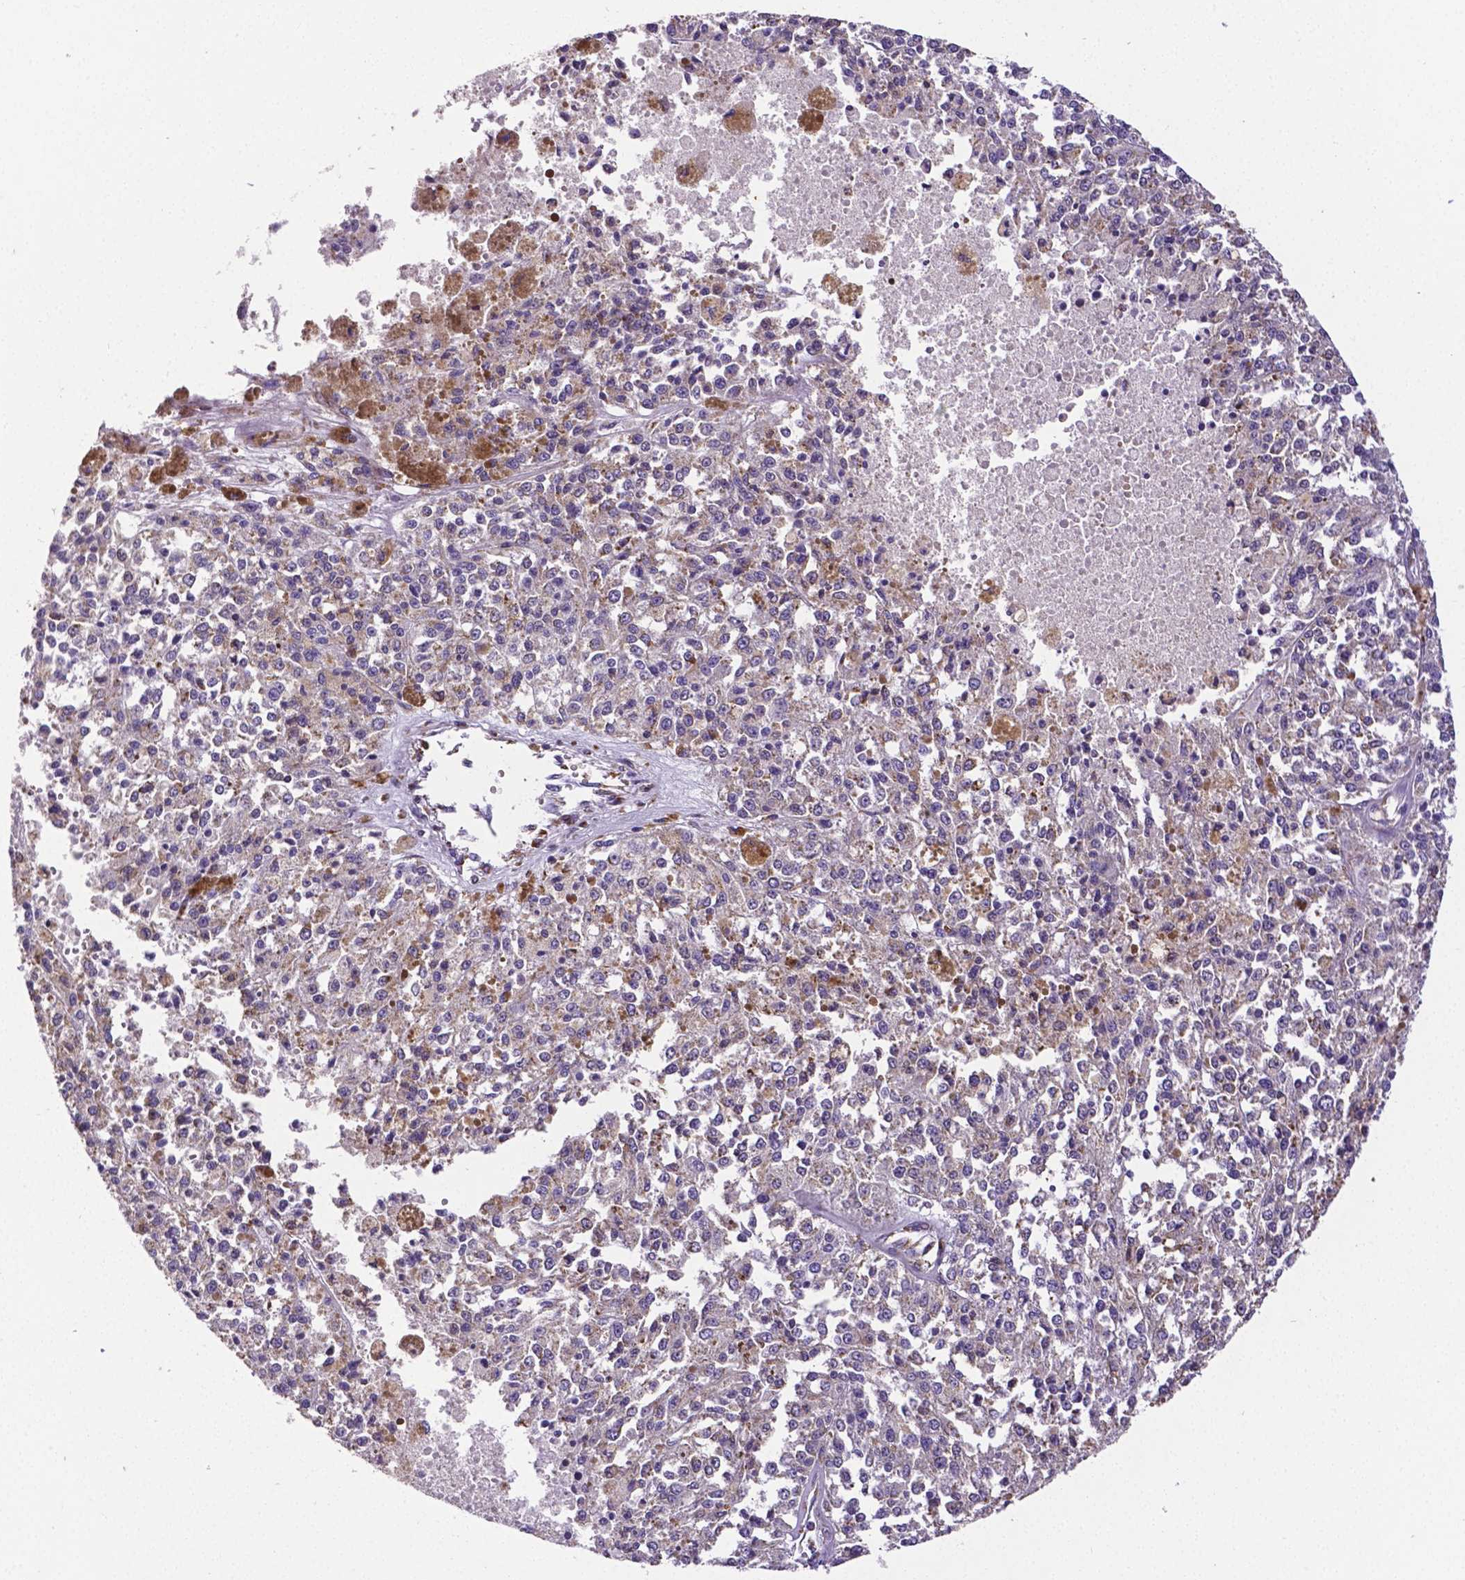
{"staining": {"intensity": "negative", "quantity": "none", "location": "none"}, "tissue": "melanoma", "cell_type": "Tumor cells", "image_type": "cancer", "snomed": [{"axis": "morphology", "description": "Malignant melanoma, Metastatic site"}, {"axis": "topography", "description": "Lymph node"}], "caption": "The image demonstrates no staining of tumor cells in malignant melanoma (metastatic site).", "gene": "MTDH", "patient": {"sex": "female", "age": 64}}